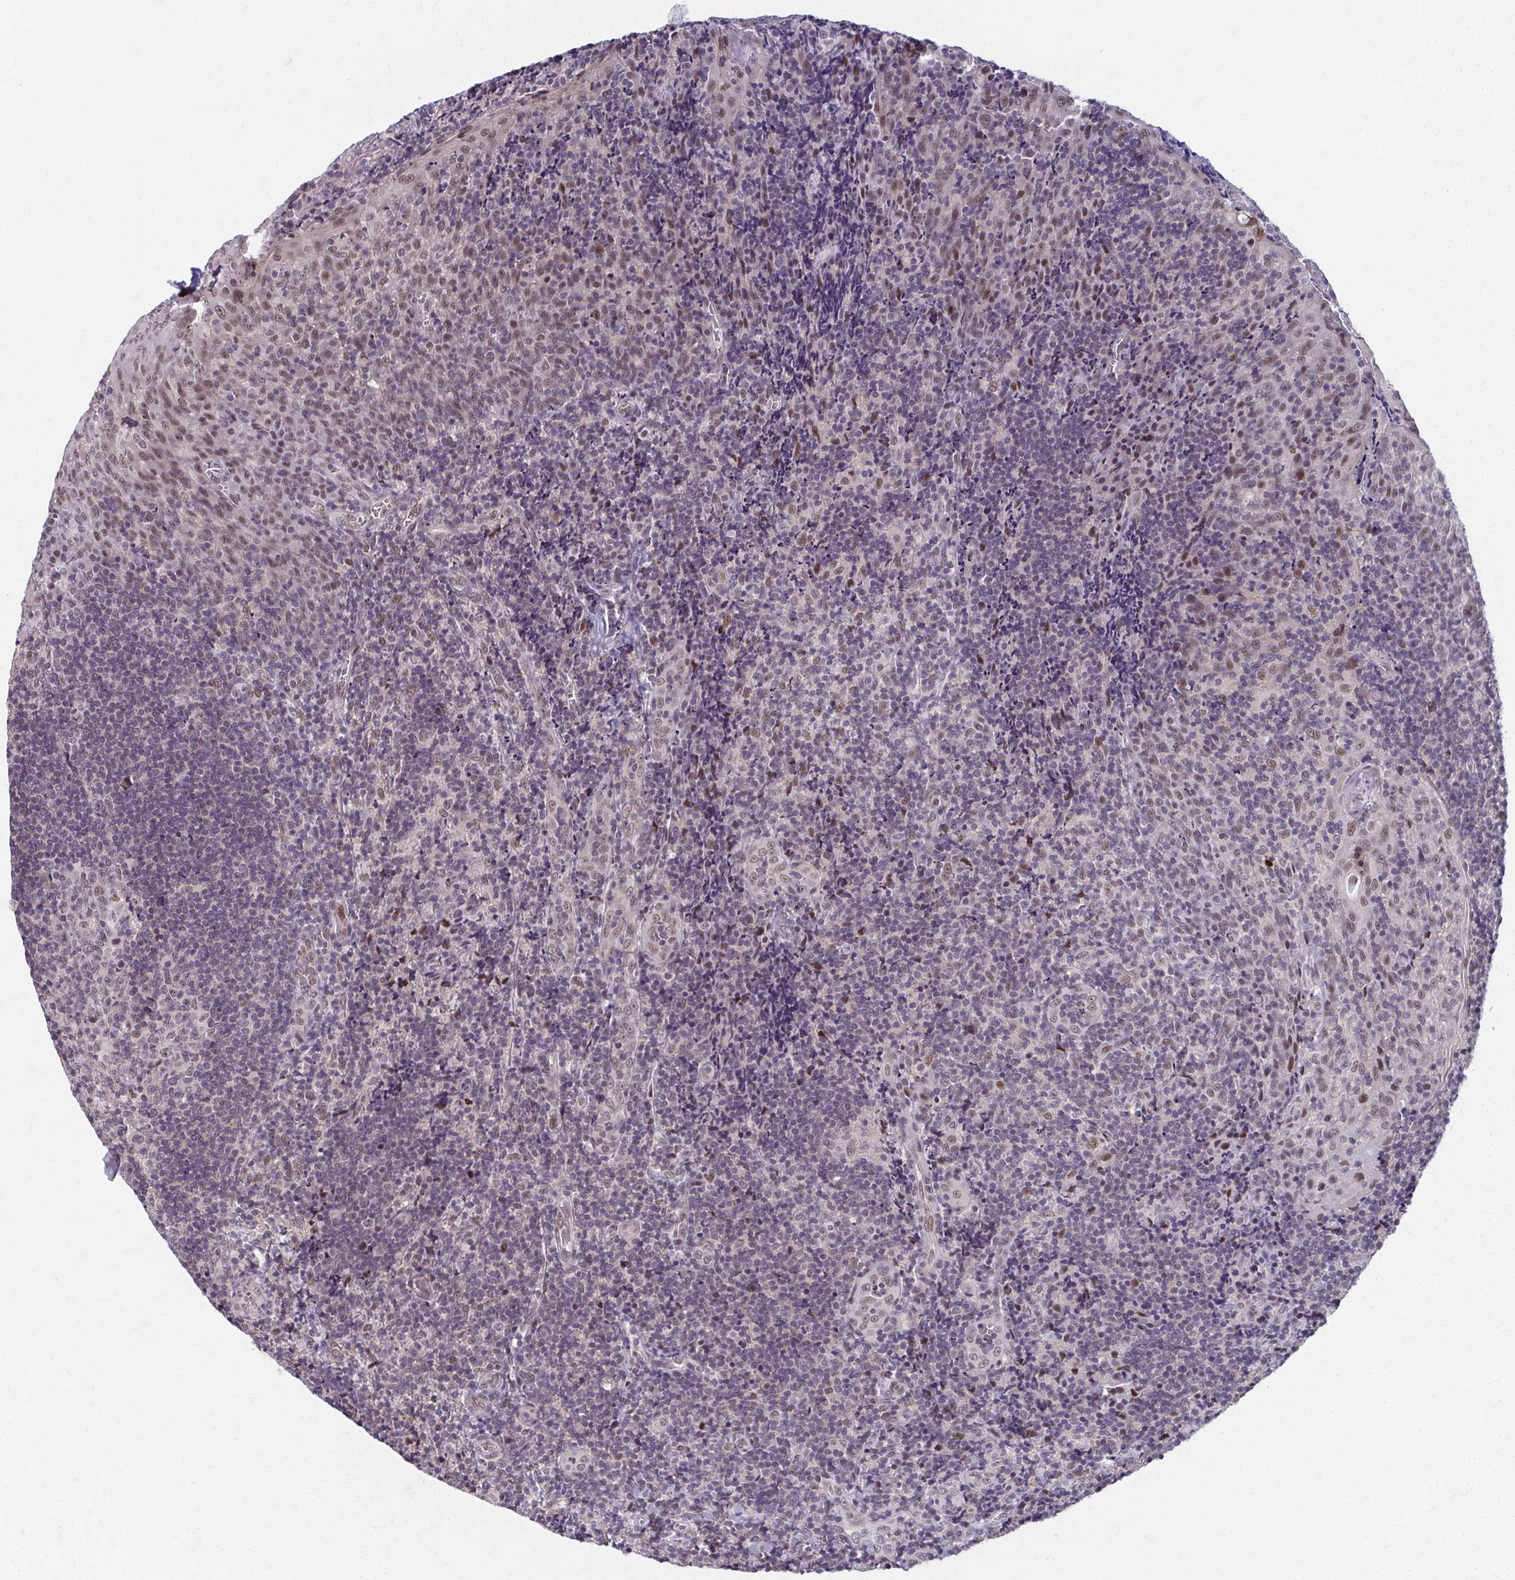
{"staining": {"intensity": "weak", "quantity": "<25%", "location": "nuclear"}, "tissue": "tonsil", "cell_type": "Germinal center cells", "image_type": "normal", "snomed": [{"axis": "morphology", "description": "Normal tissue, NOS"}, {"axis": "topography", "description": "Tonsil"}], "caption": "Human tonsil stained for a protein using immunohistochemistry shows no expression in germinal center cells.", "gene": "SETBP1", "patient": {"sex": "male", "age": 17}}